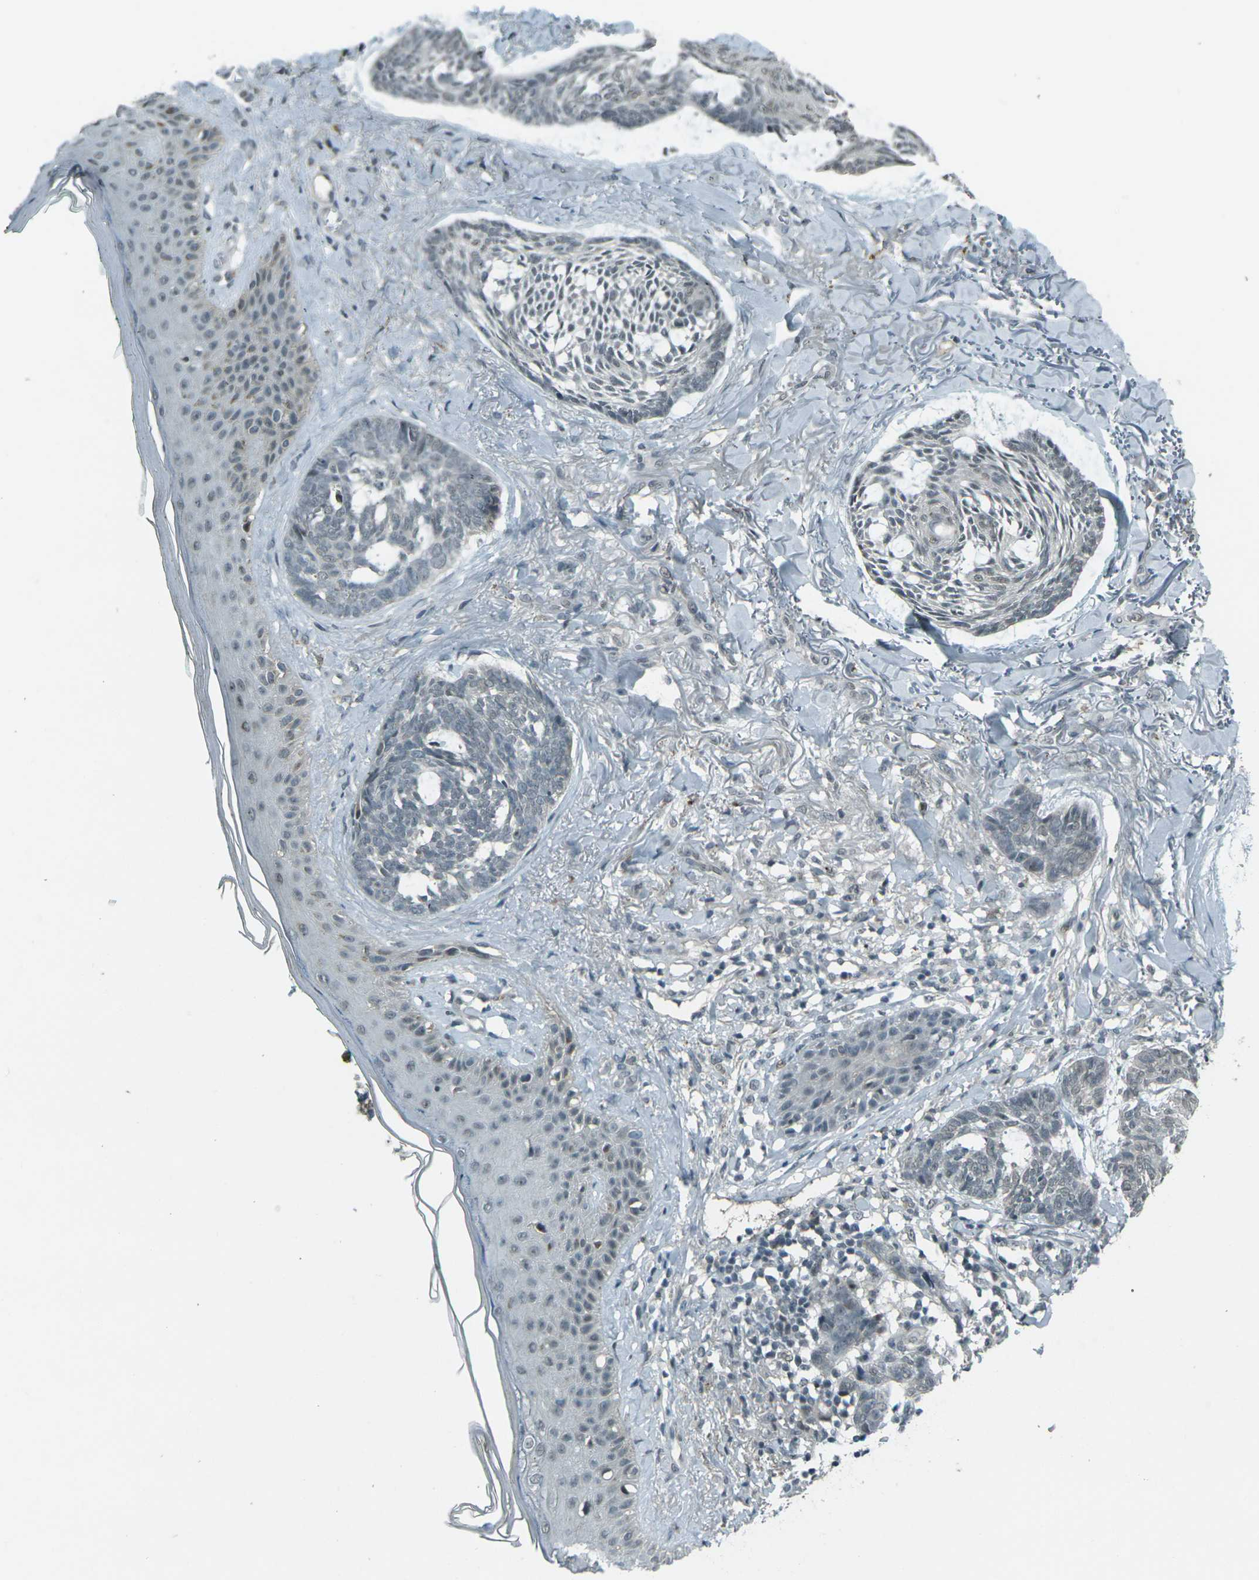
{"staining": {"intensity": "weak", "quantity": "<25%", "location": "nuclear"}, "tissue": "skin cancer", "cell_type": "Tumor cells", "image_type": "cancer", "snomed": [{"axis": "morphology", "description": "Basal cell carcinoma"}, {"axis": "topography", "description": "Skin"}], "caption": "Immunohistochemical staining of human skin cancer (basal cell carcinoma) shows no significant staining in tumor cells. (Immunohistochemistry, brightfield microscopy, high magnification).", "gene": "GPR19", "patient": {"sex": "male", "age": 43}}